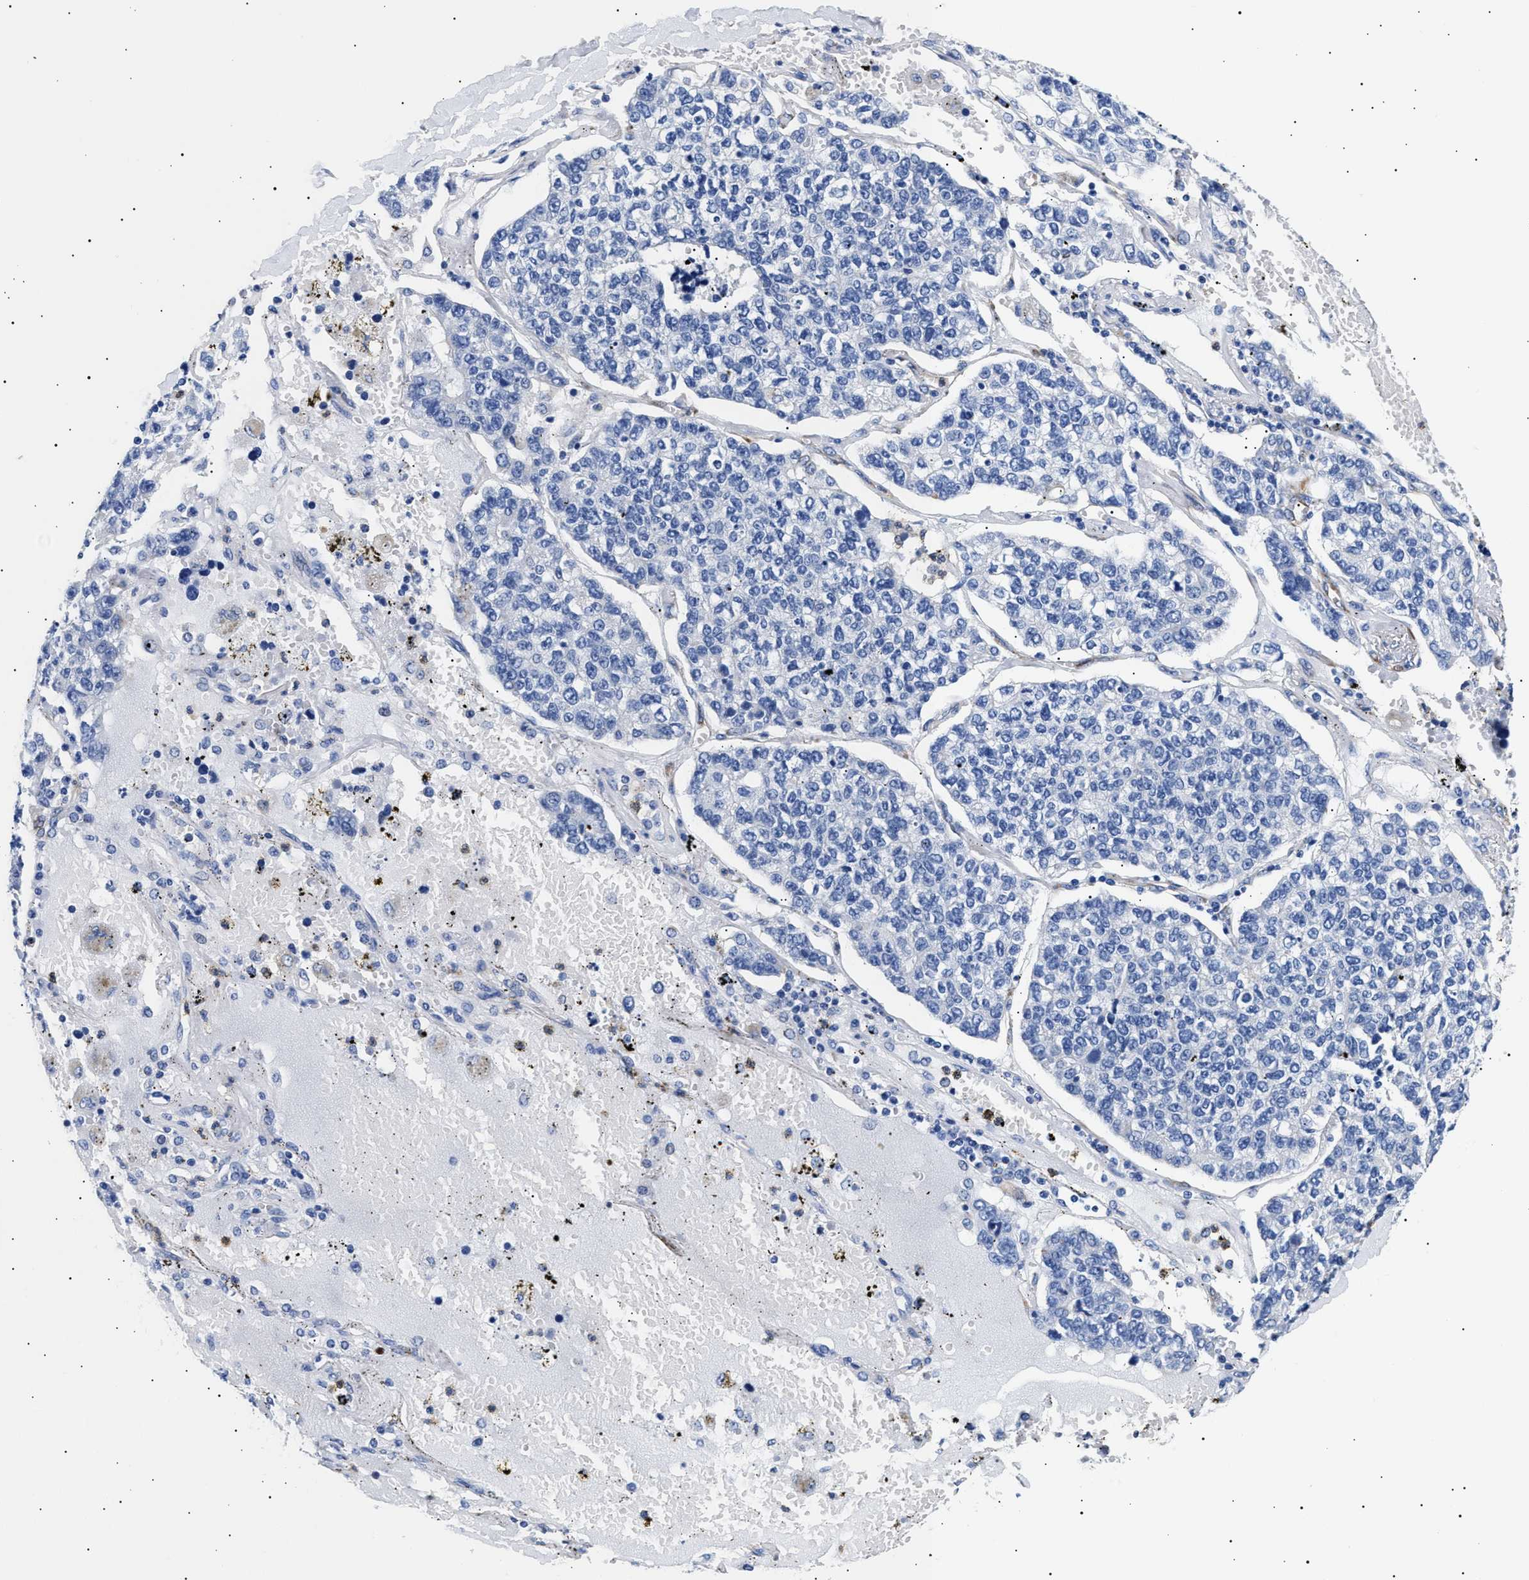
{"staining": {"intensity": "negative", "quantity": "none", "location": "none"}, "tissue": "lung cancer", "cell_type": "Tumor cells", "image_type": "cancer", "snomed": [{"axis": "morphology", "description": "Adenocarcinoma, NOS"}, {"axis": "topography", "description": "Lung"}], "caption": "Lung adenocarcinoma was stained to show a protein in brown. There is no significant positivity in tumor cells.", "gene": "HEMGN", "patient": {"sex": "male", "age": 49}}